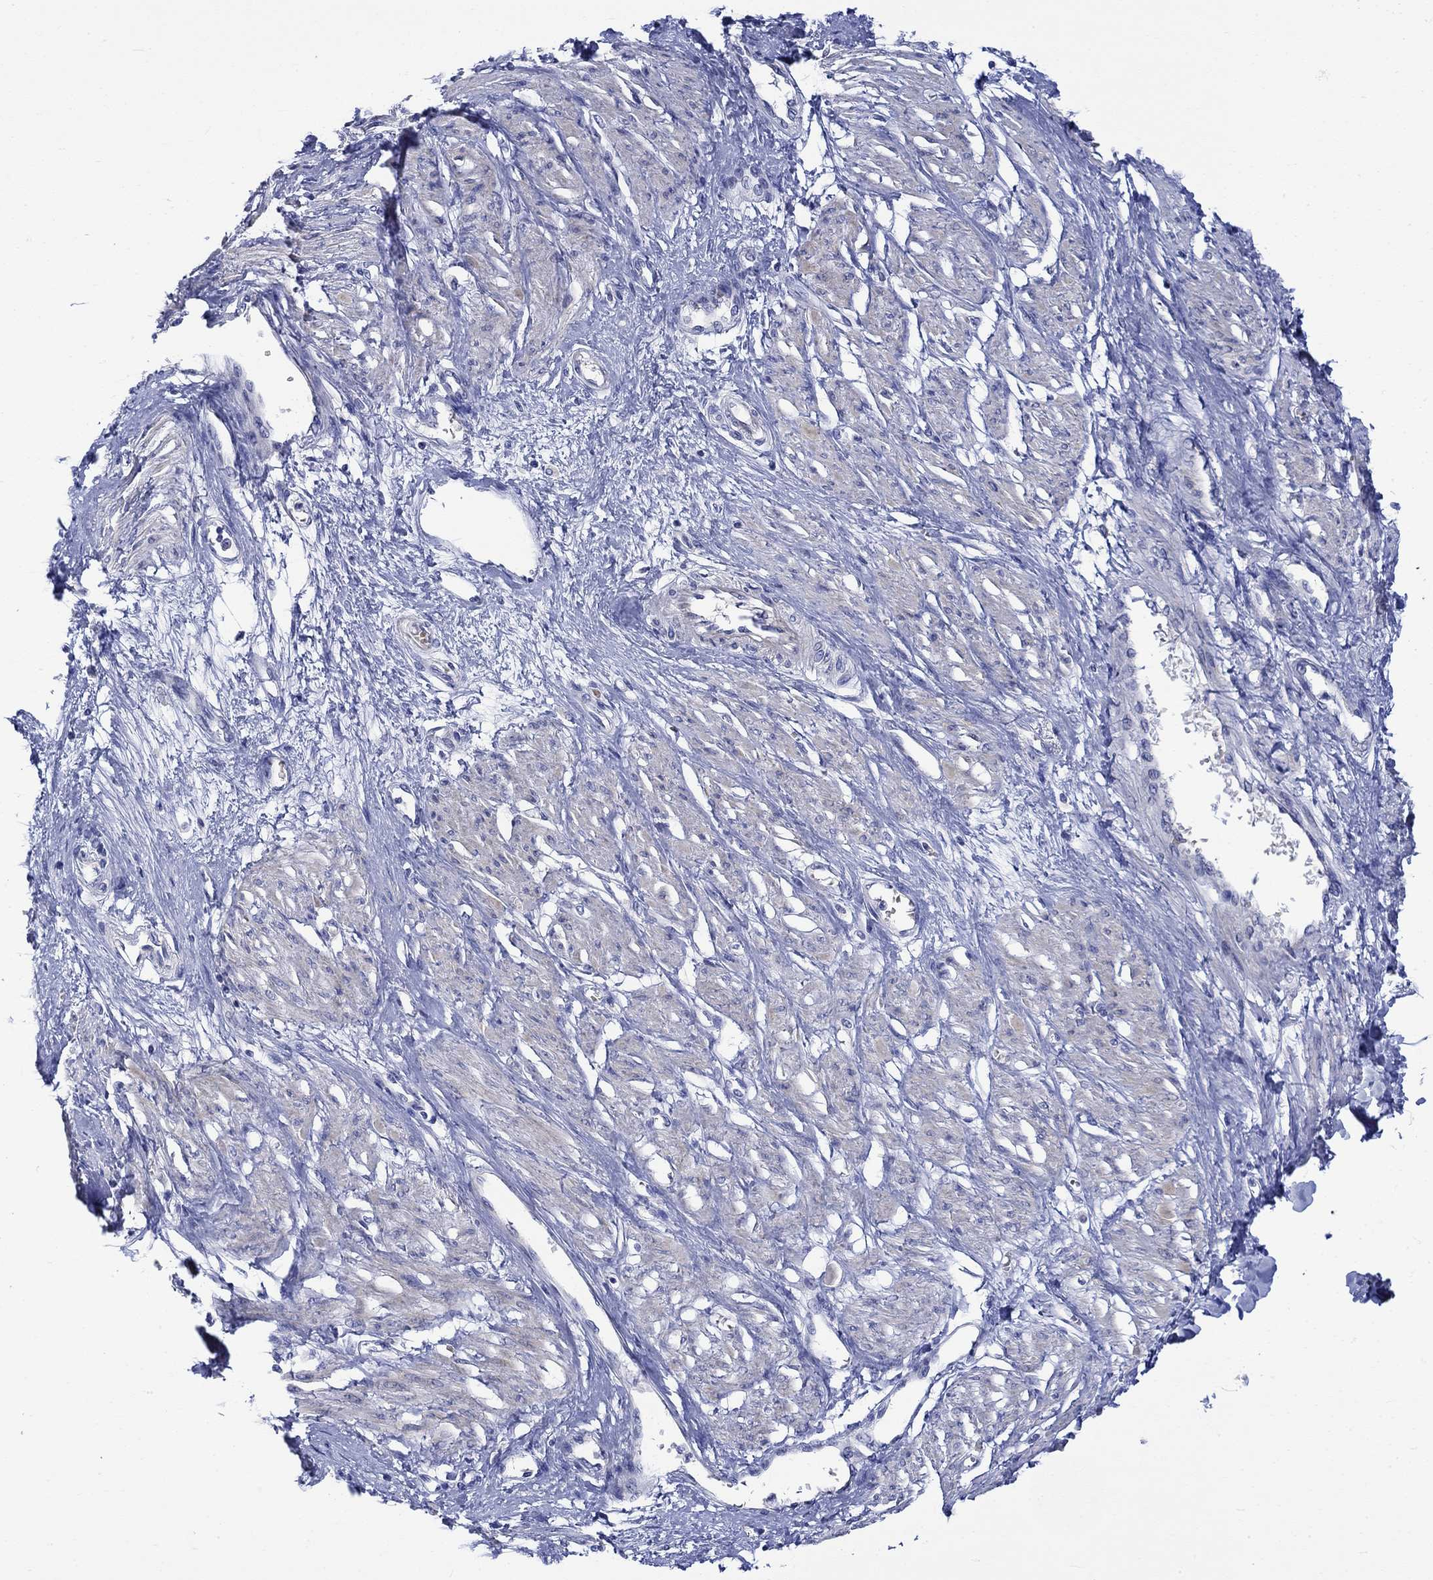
{"staining": {"intensity": "weak", "quantity": "<25%", "location": "cytoplasmic/membranous"}, "tissue": "smooth muscle", "cell_type": "Smooth muscle cells", "image_type": "normal", "snomed": [{"axis": "morphology", "description": "Normal tissue, NOS"}, {"axis": "topography", "description": "Smooth muscle"}, {"axis": "topography", "description": "Uterus"}], "caption": "Smooth muscle cells are negative for brown protein staining in normal smooth muscle. (Brightfield microscopy of DAB IHC at high magnification).", "gene": "NRIP3", "patient": {"sex": "female", "age": 39}}